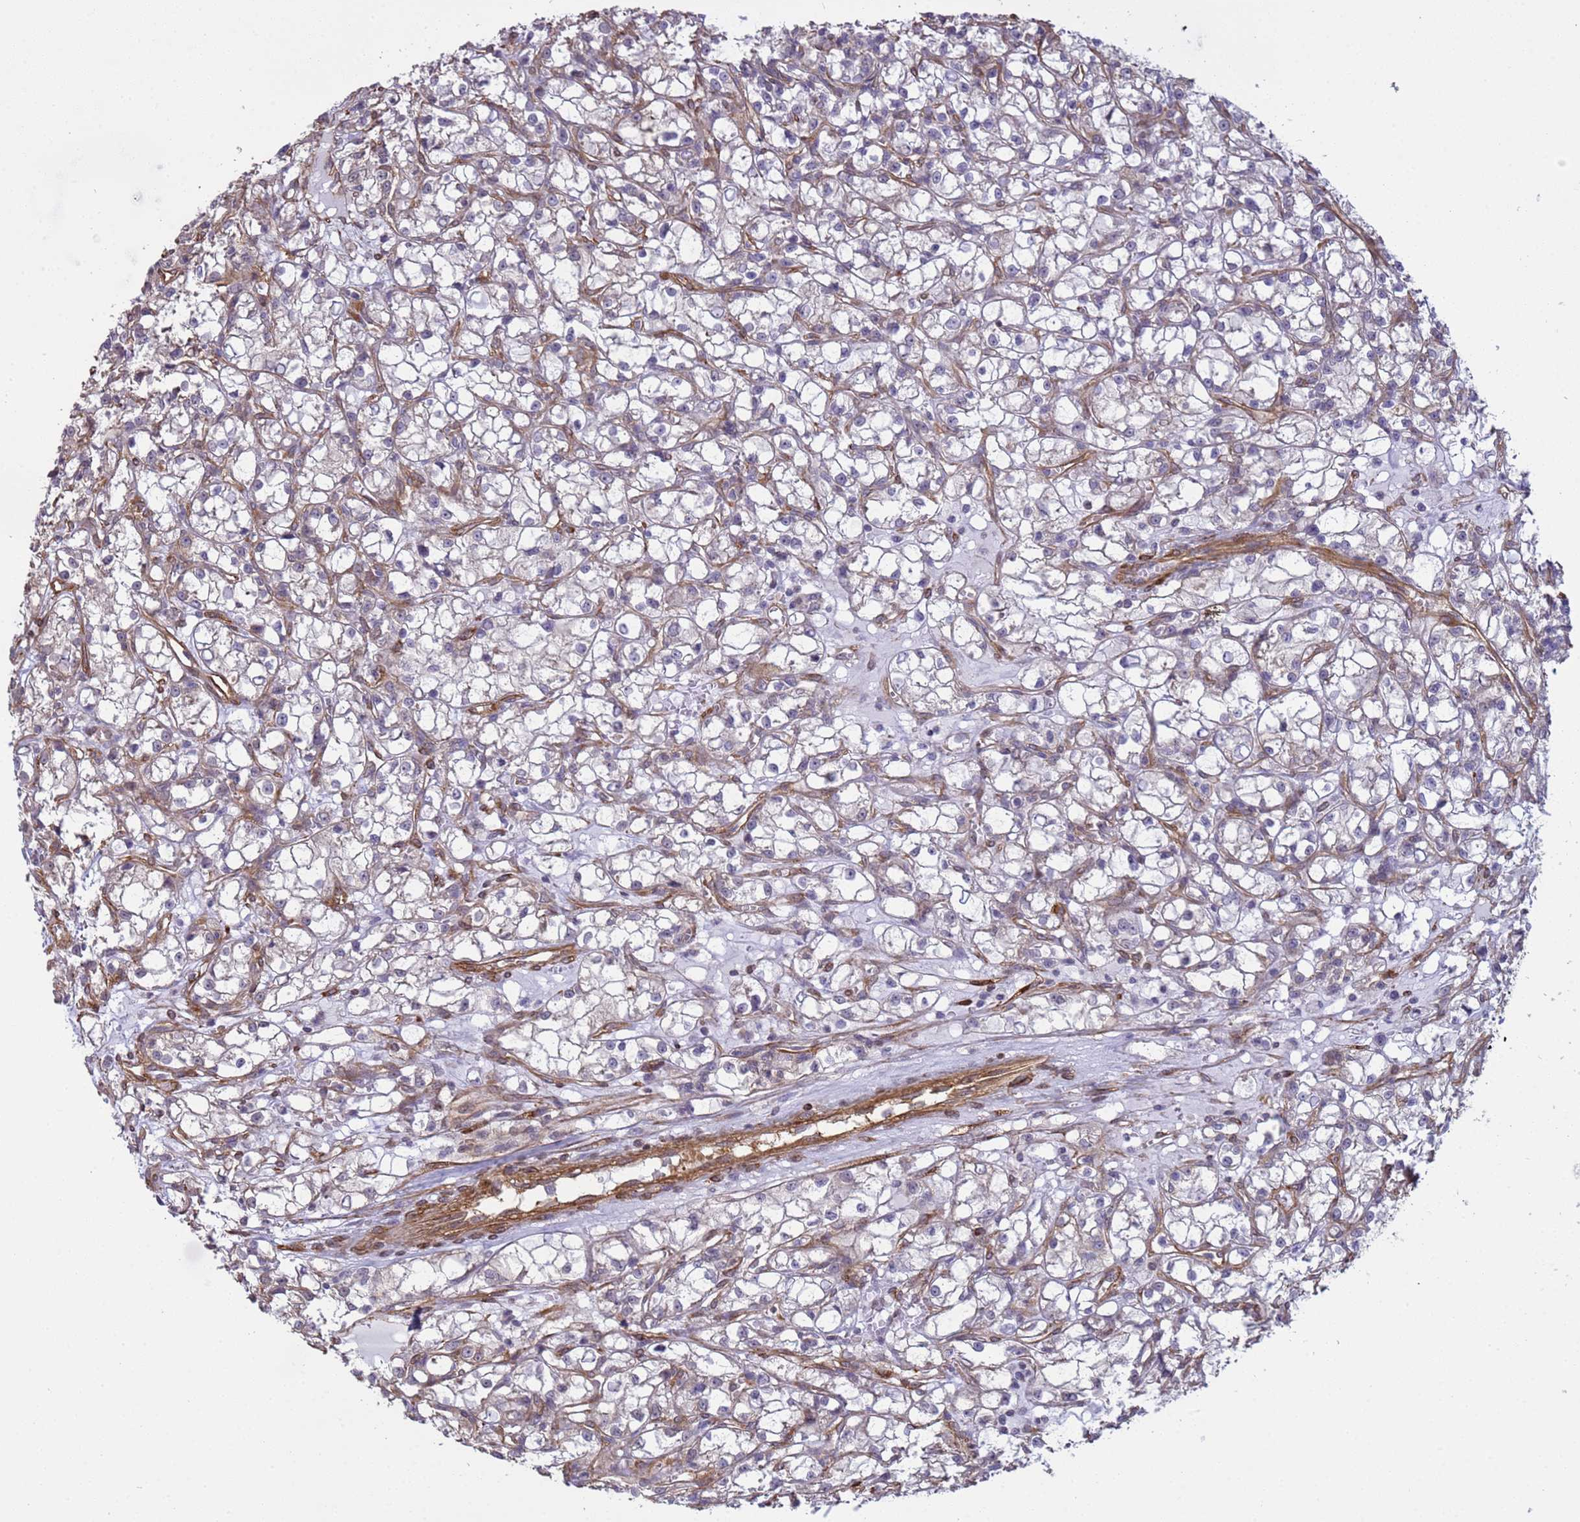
{"staining": {"intensity": "weak", "quantity": "25%-75%", "location": "cytoplasmic/membranous"}, "tissue": "renal cancer", "cell_type": "Tumor cells", "image_type": "cancer", "snomed": [{"axis": "morphology", "description": "Adenocarcinoma, NOS"}, {"axis": "topography", "description": "Kidney"}], "caption": "Approximately 25%-75% of tumor cells in human renal cancer (adenocarcinoma) show weak cytoplasmic/membranous protein staining as visualized by brown immunohistochemical staining.", "gene": "ITGB4", "patient": {"sex": "female", "age": 59}}